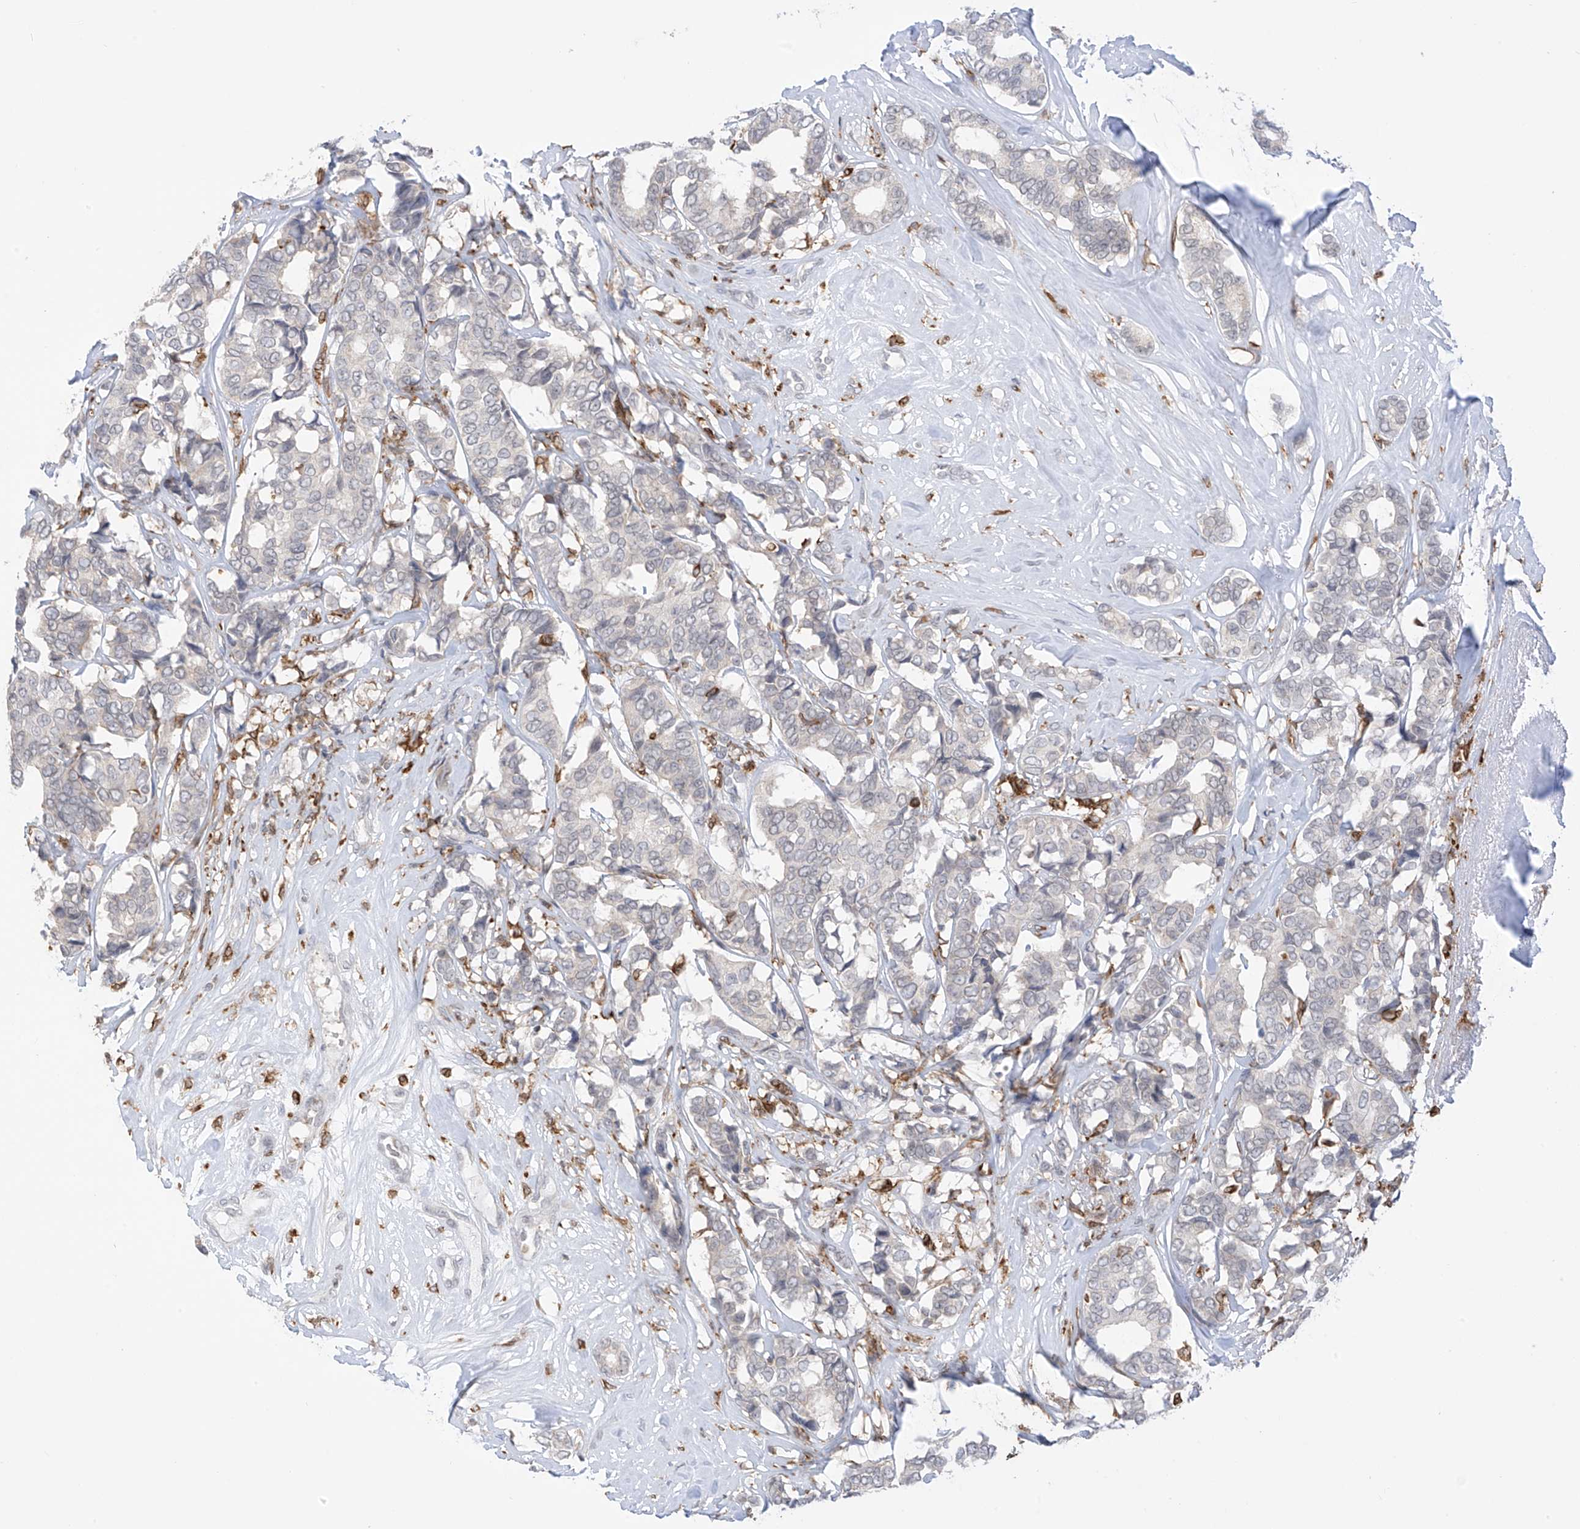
{"staining": {"intensity": "negative", "quantity": "none", "location": "none"}, "tissue": "breast cancer", "cell_type": "Tumor cells", "image_type": "cancer", "snomed": [{"axis": "morphology", "description": "Duct carcinoma"}, {"axis": "topography", "description": "Breast"}], "caption": "DAB (3,3'-diaminobenzidine) immunohistochemical staining of human breast infiltrating ductal carcinoma shows no significant positivity in tumor cells.", "gene": "TBXAS1", "patient": {"sex": "female", "age": 87}}